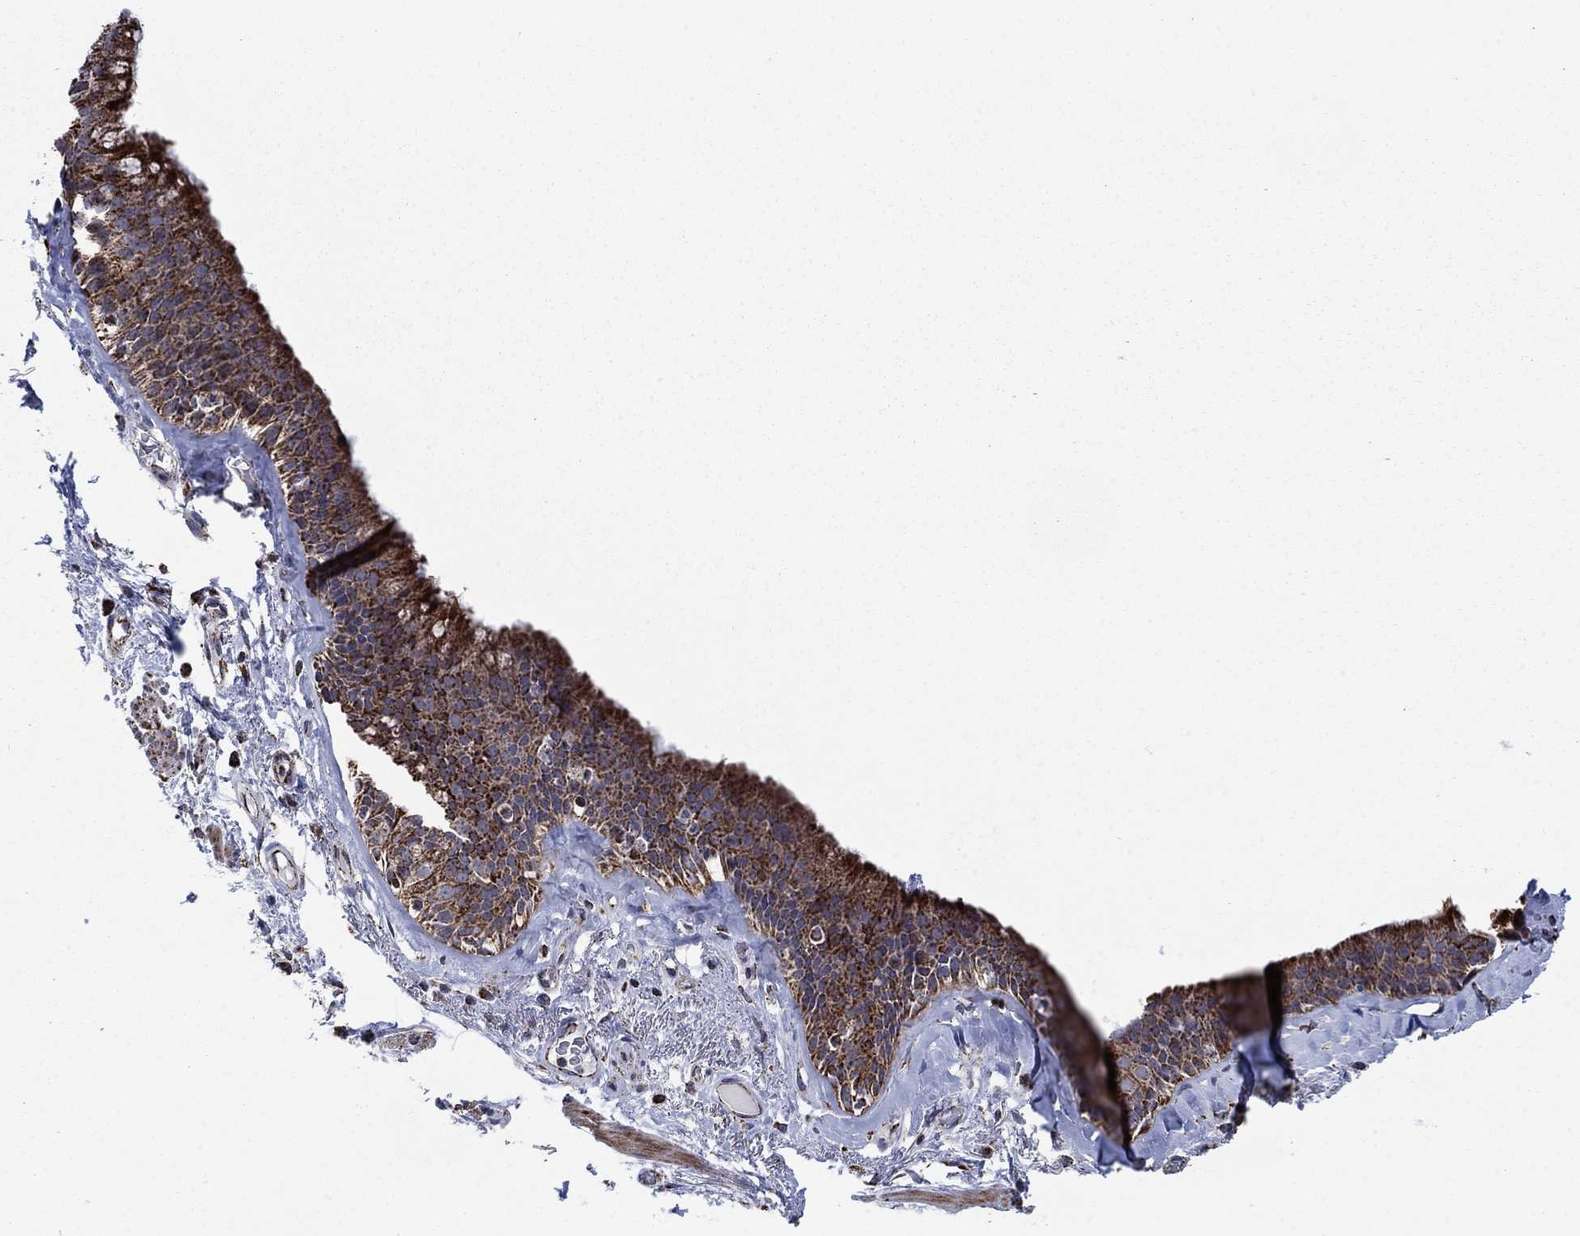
{"staining": {"intensity": "strong", "quantity": ">75%", "location": "cytoplasmic/membranous"}, "tissue": "bronchus", "cell_type": "Respiratory epithelial cells", "image_type": "normal", "snomed": [{"axis": "morphology", "description": "Normal tissue, NOS"}, {"axis": "topography", "description": "Bronchus"}, {"axis": "topography", "description": "Lung"}], "caption": "Protein expression analysis of normal human bronchus reveals strong cytoplasmic/membranous expression in about >75% of respiratory epithelial cells.", "gene": "MOAP1", "patient": {"sex": "female", "age": 57}}